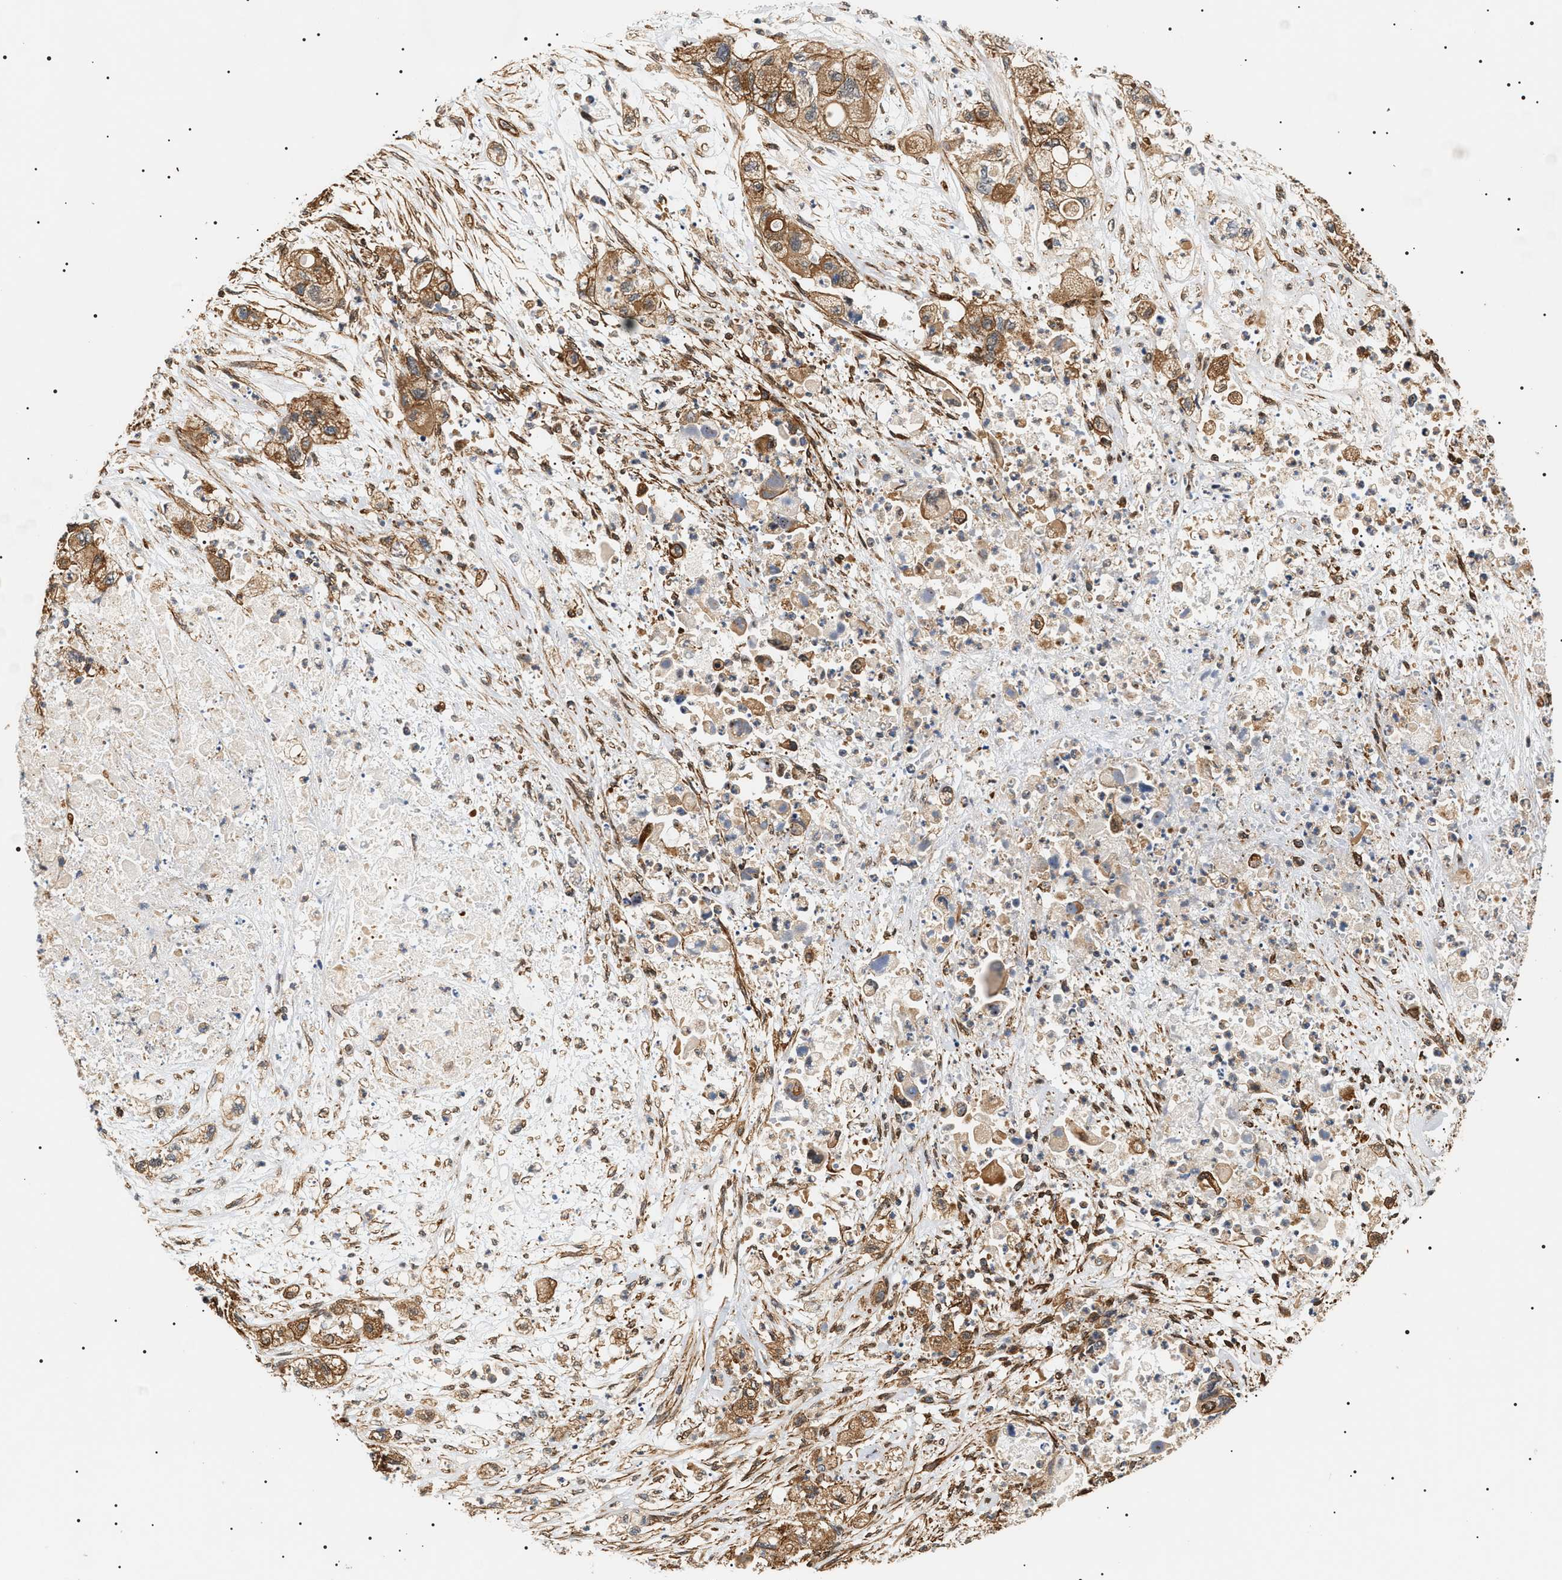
{"staining": {"intensity": "moderate", "quantity": ">75%", "location": "cytoplasmic/membranous"}, "tissue": "pancreatic cancer", "cell_type": "Tumor cells", "image_type": "cancer", "snomed": [{"axis": "morphology", "description": "Adenocarcinoma, NOS"}, {"axis": "topography", "description": "Pancreas"}], "caption": "Immunohistochemical staining of pancreatic cancer (adenocarcinoma) displays medium levels of moderate cytoplasmic/membranous staining in about >75% of tumor cells.", "gene": "SH3GLB2", "patient": {"sex": "female", "age": 78}}